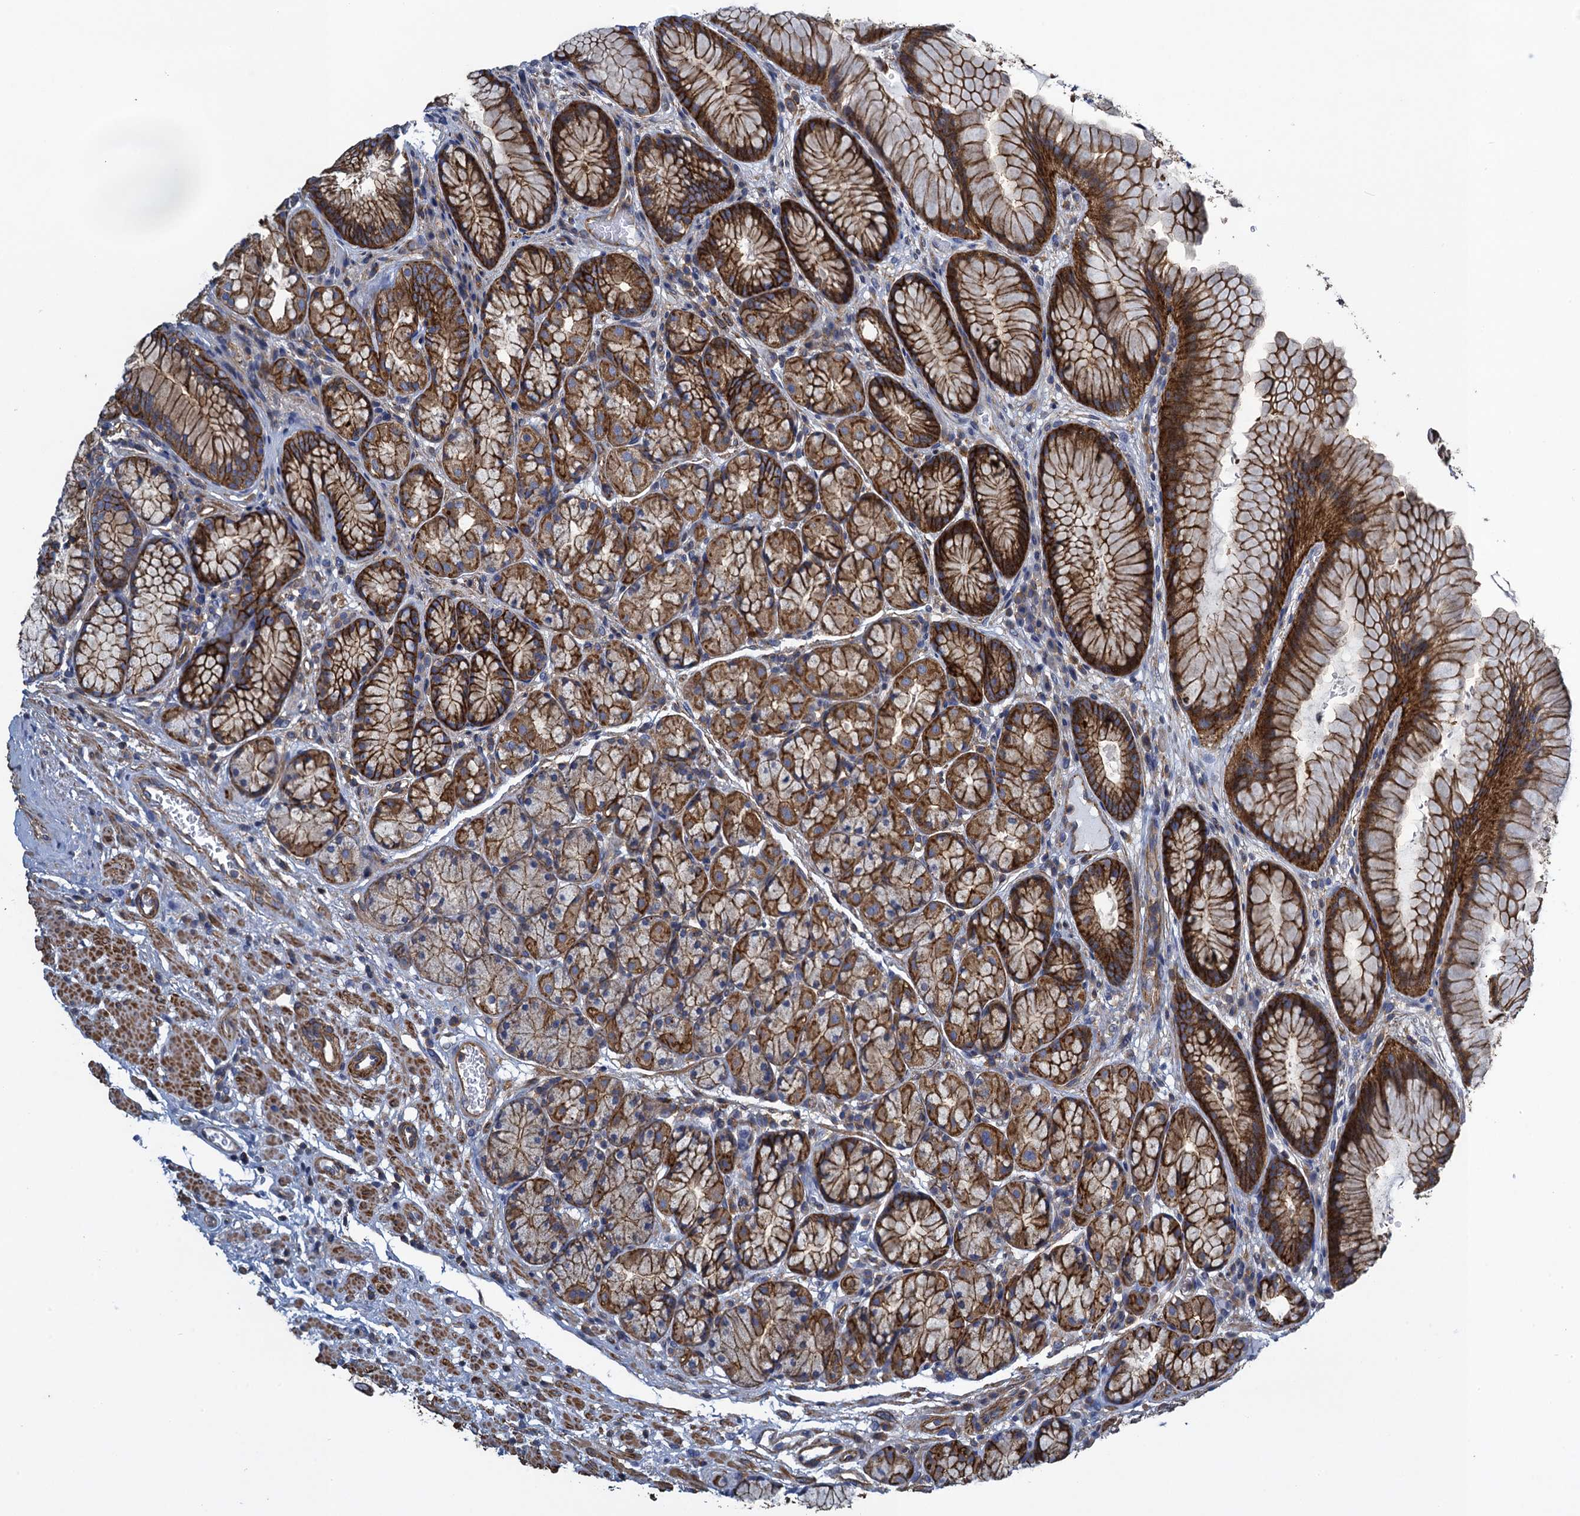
{"staining": {"intensity": "strong", "quantity": ">75%", "location": "cytoplasmic/membranous"}, "tissue": "stomach", "cell_type": "Glandular cells", "image_type": "normal", "snomed": [{"axis": "morphology", "description": "Normal tissue, NOS"}, {"axis": "topography", "description": "Stomach"}], "caption": "Approximately >75% of glandular cells in normal stomach reveal strong cytoplasmic/membranous protein staining as visualized by brown immunohistochemical staining.", "gene": "PROSER2", "patient": {"sex": "male", "age": 63}}